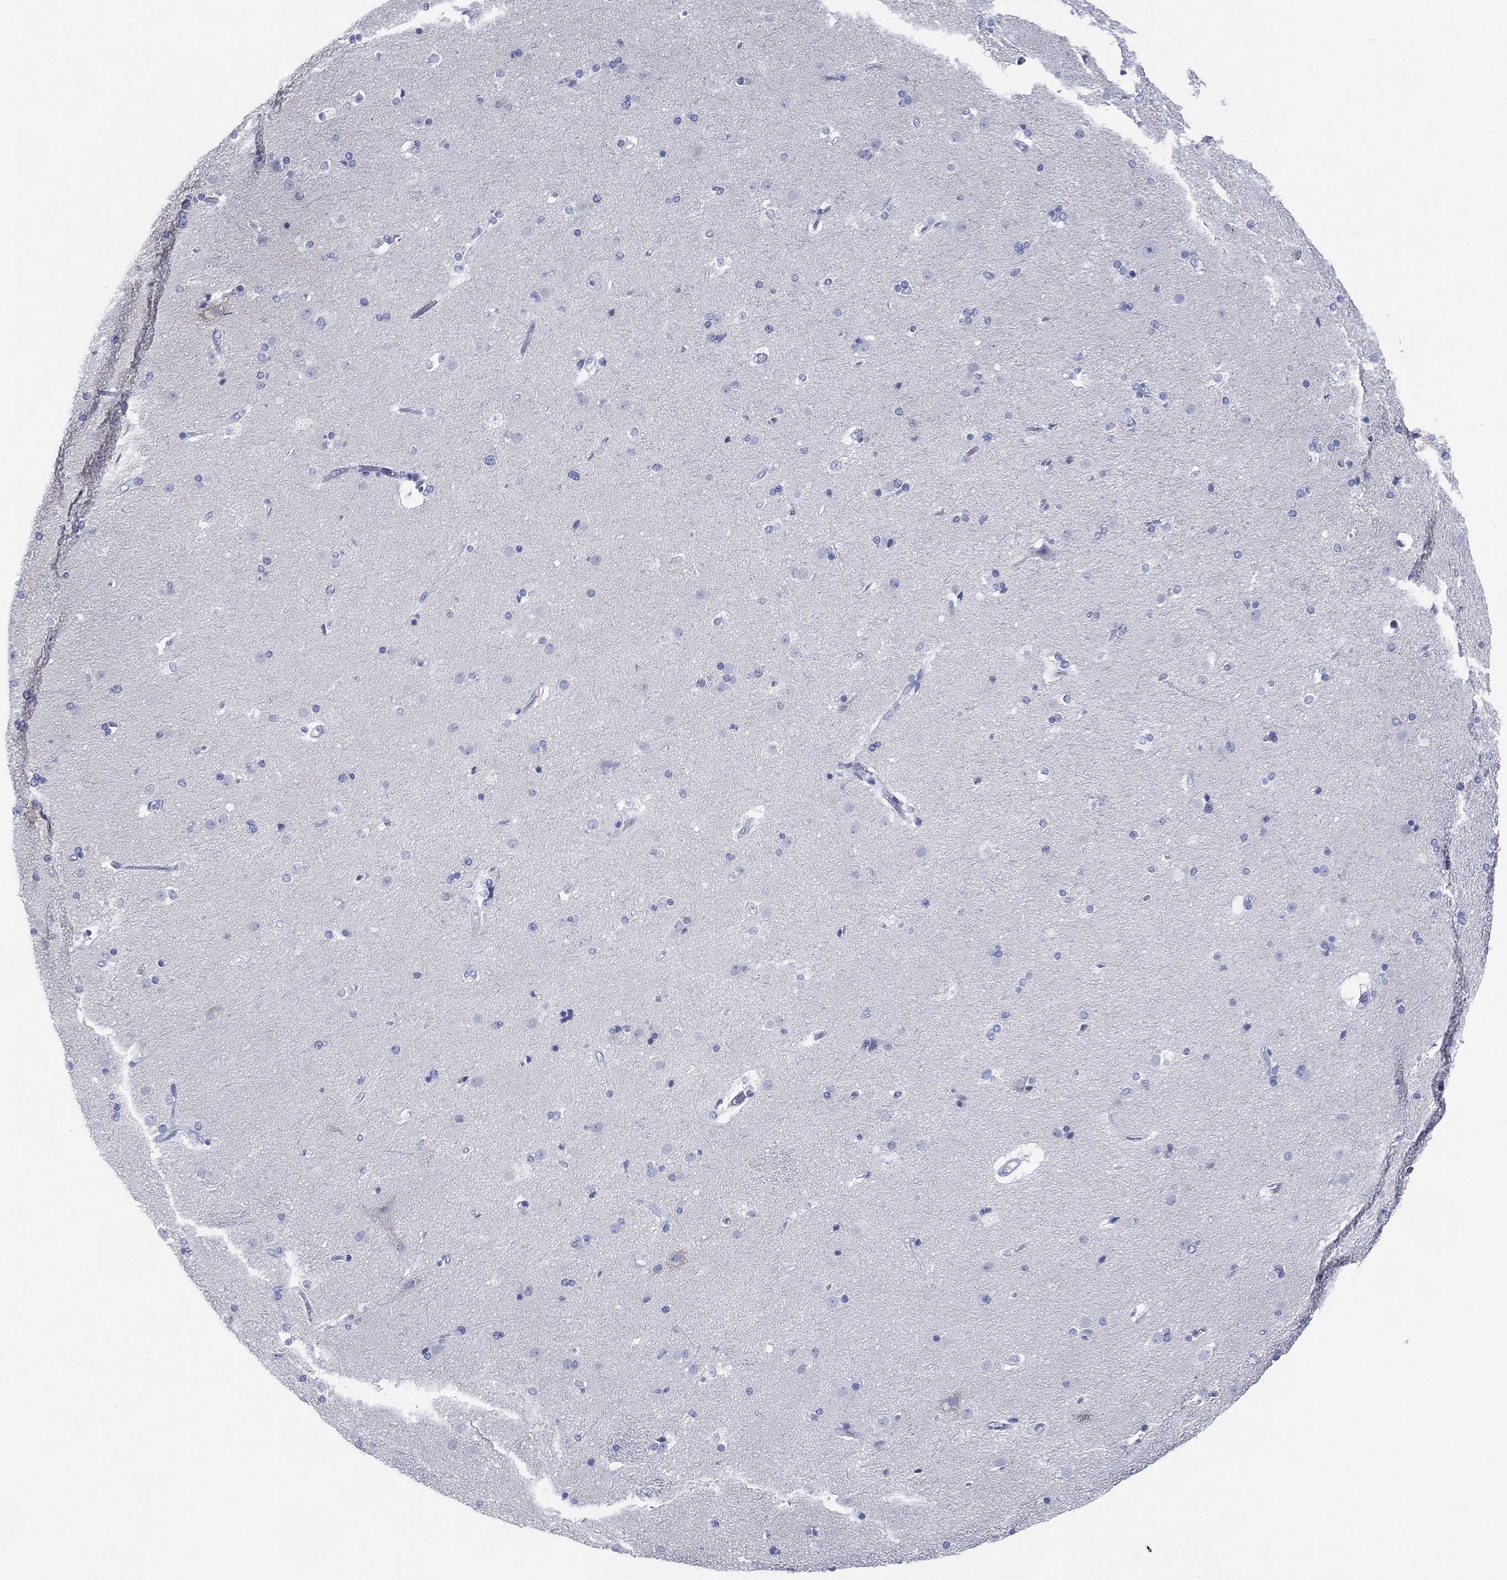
{"staining": {"intensity": "negative", "quantity": "none", "location": "none"}, "tissue": "caudate", "cell_type": "Glial cells", "image_type": "normal", "snomed": [{"axis": "morphology", "description": "Normal tissue, NOS"}, {"axis": "topography", "description": "Lateral ventricle wall"}], "caption": "An image of caudate stained for a protein shows no brown staining in glial cells. (Stains: DAB (3,3'-diaminobenzidine) IHC with hematoxylin counter stain, Microscopy: brightfield microscopy at high magnification).", "gene": "ADAD2", "patient": {"sex": "male", "age": 54}}